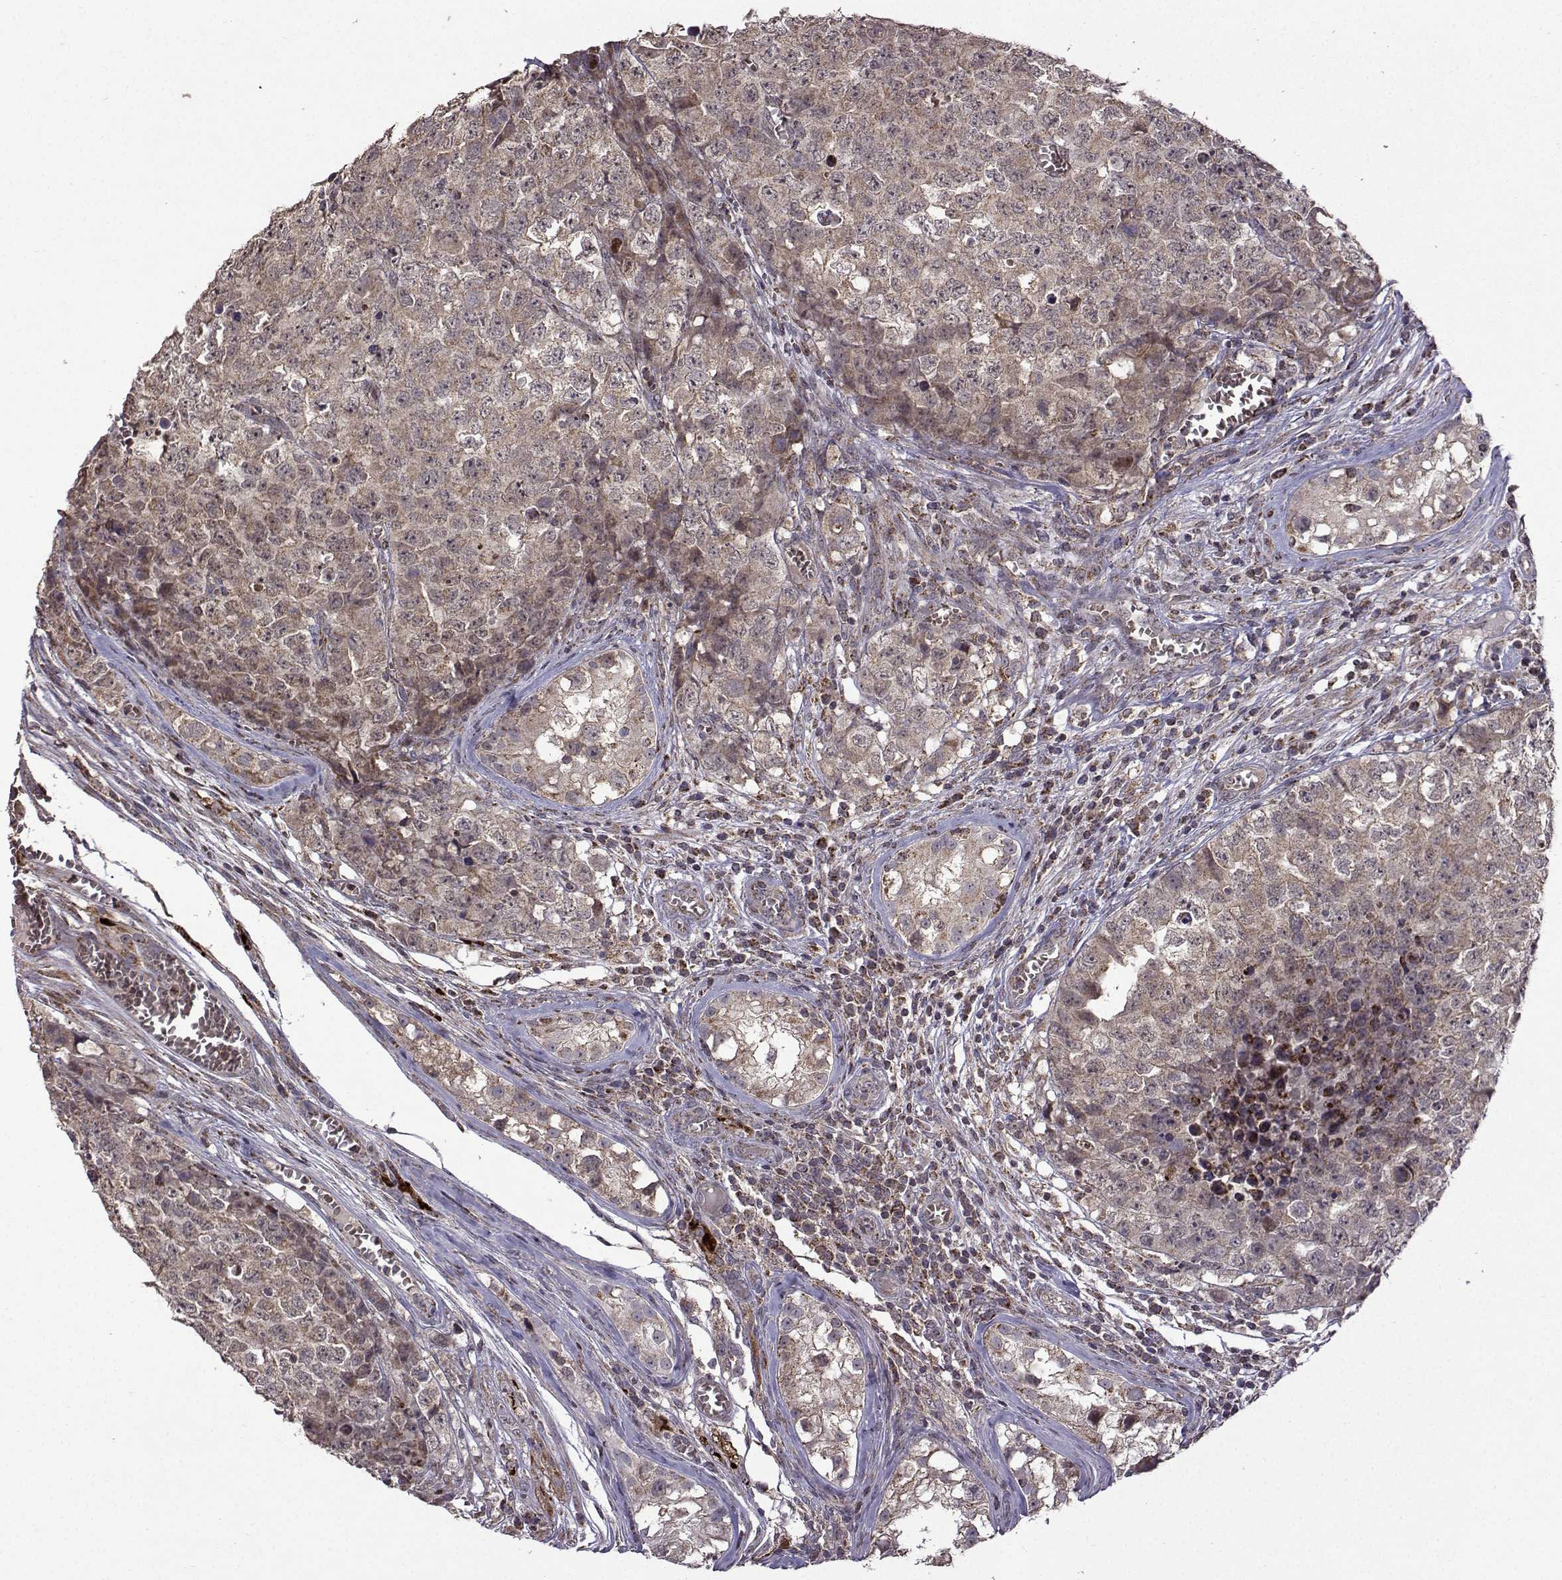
{"staining": {"intensity": "weak", "quantity": "25%-75%", "location": "cytoplasmic/membranous"}, "tissue": "testis cancer", "cell_type": "Tumor cells", "image_type": "cancer", "snomed": [{"axis": "morphology", "description": "Carcinoma, Embryonal, NOS"}, {"axis": "topography", "description": "Testis"}], "caption": "Weak cytoplasmic/membranous positivity is seen in about 25%-75% of tumor cells in testis cancer (embryonal carcinoma).", "gene": "TAB2", "patient": {"sex": "male", "age": 23}}